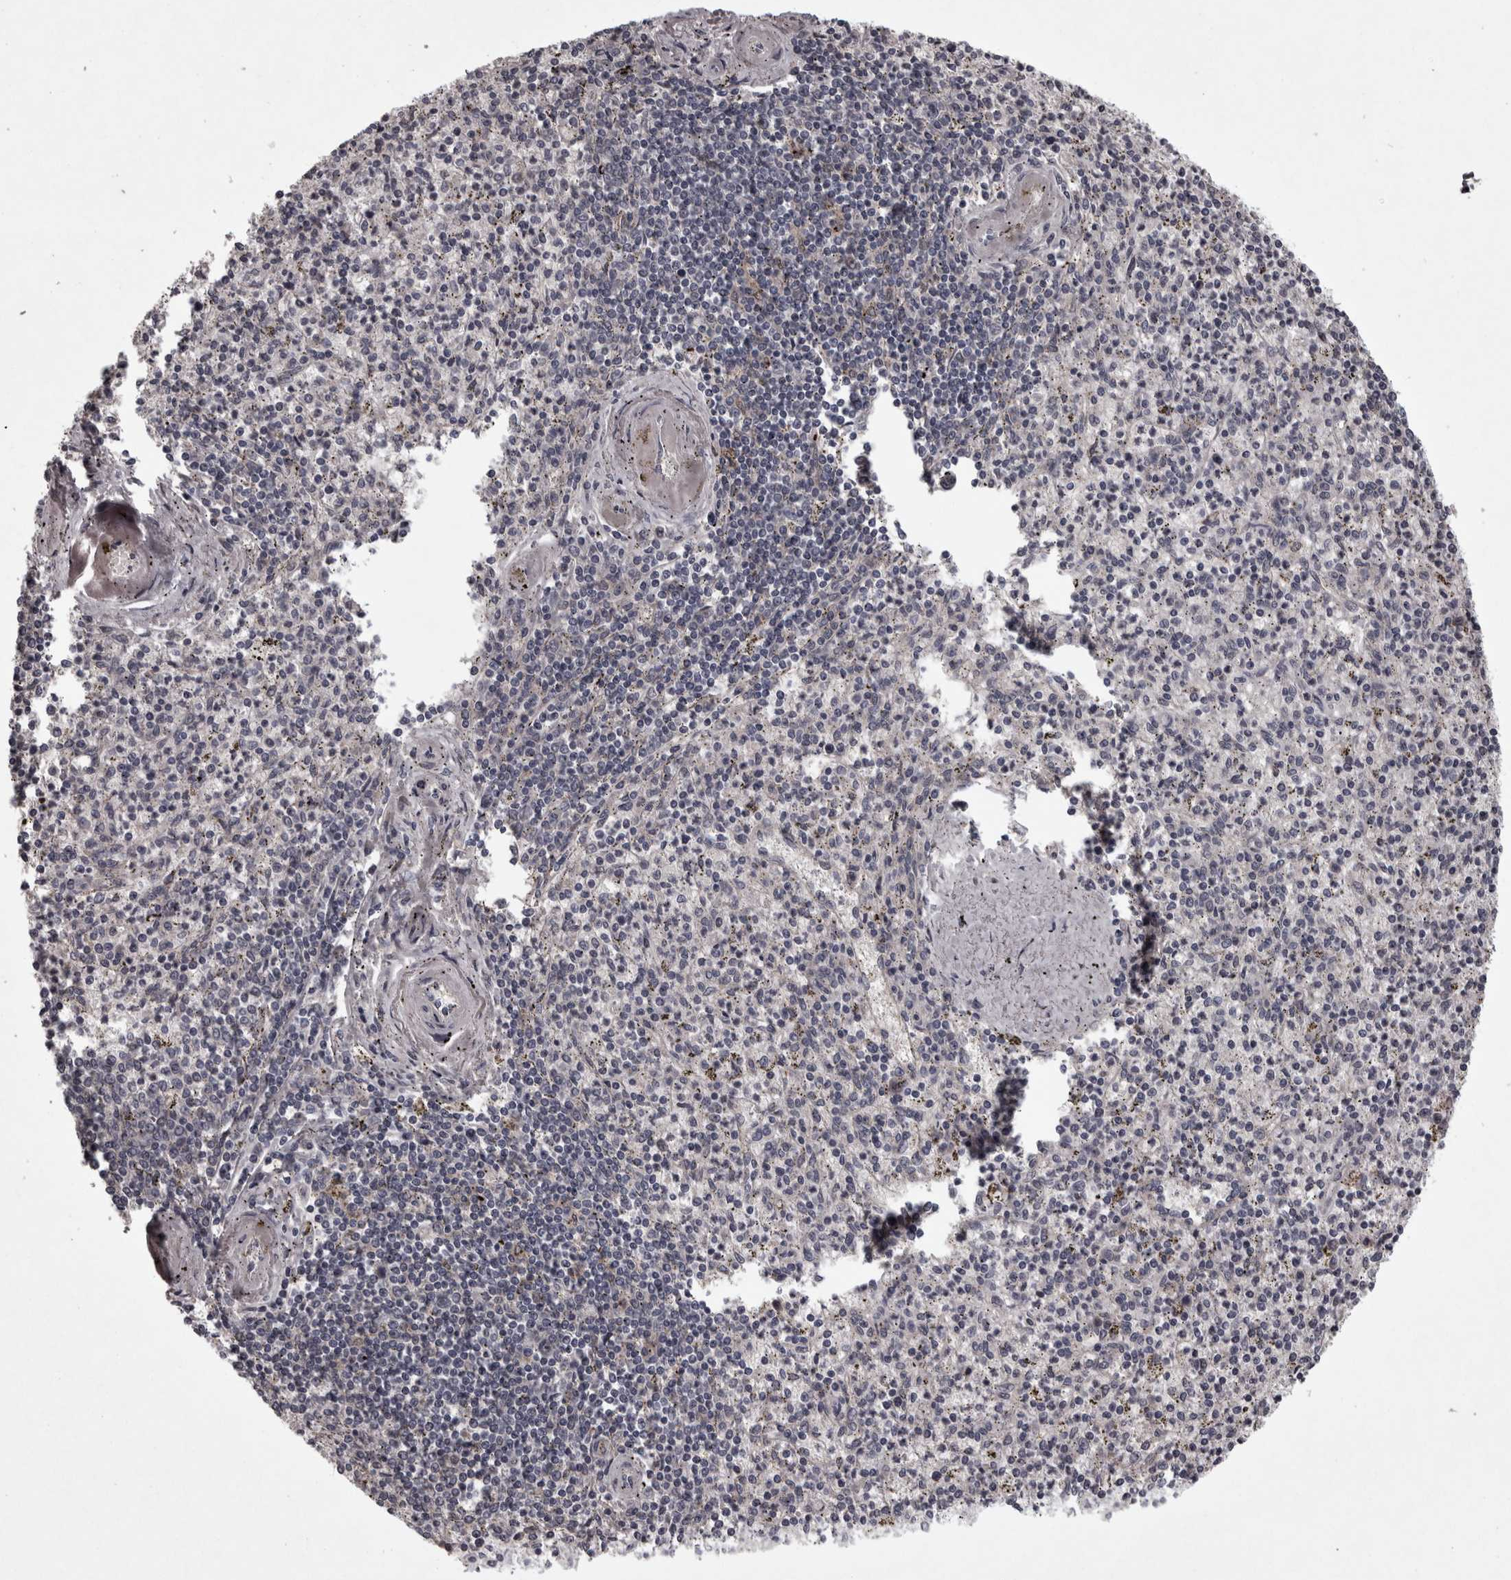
{"staining": {"intensity": "weak", "quantity": "<25%", "location": "cytoplasmic/membranous"}, "tissue": "spleen", "cell_type": "Cells in red pulp", "image_type": "normal", "snomed": [{"axis": "morphology", "description": "Normal tissue, NOS"}, {"axis": "topography", "description": "Spleen"}], "caption": "The micrograph shows no staining of cells in red pulp in normal spleen.", "gene": "PCDH17", "patient": {"sex": "male", "age": 72}}